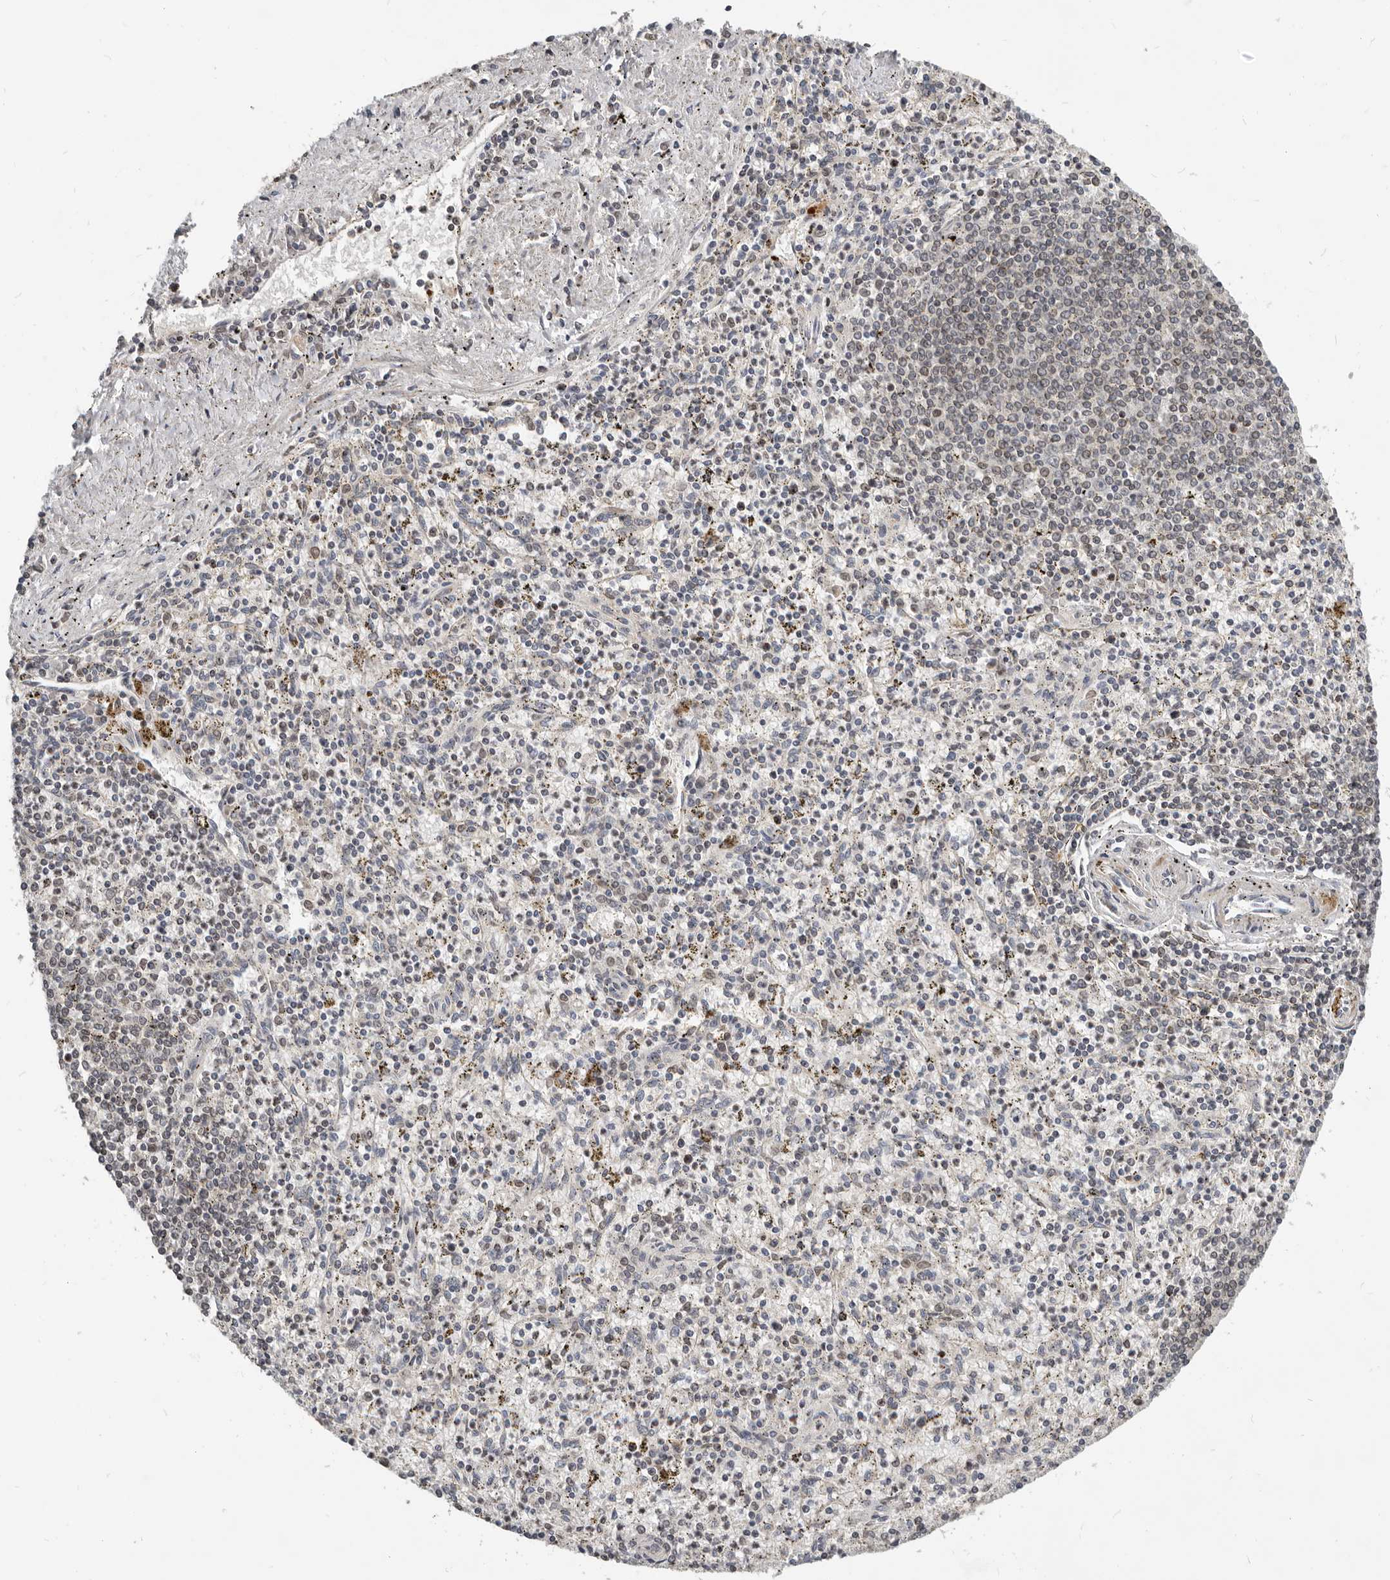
{"staining": {"intensity": "negative", "quantity": "none", "location": "none"}, "tissue": "spleen", "cell_type": "Cells in red pulp", "image_type": "normal", "snomed": [{"axis": "morphology", "description": "Normal tissue, NOS"}, {"axis": "topography", "description": "Spleen"}], "caption": "DAB (3,3'-diaminobenzidine) immunohistochemical staining of normal human spleen exhibits no significant positivity in cells in red pulp.", "gene": "NPY4R2", "patient": {"sex": "male", "age": 72}}